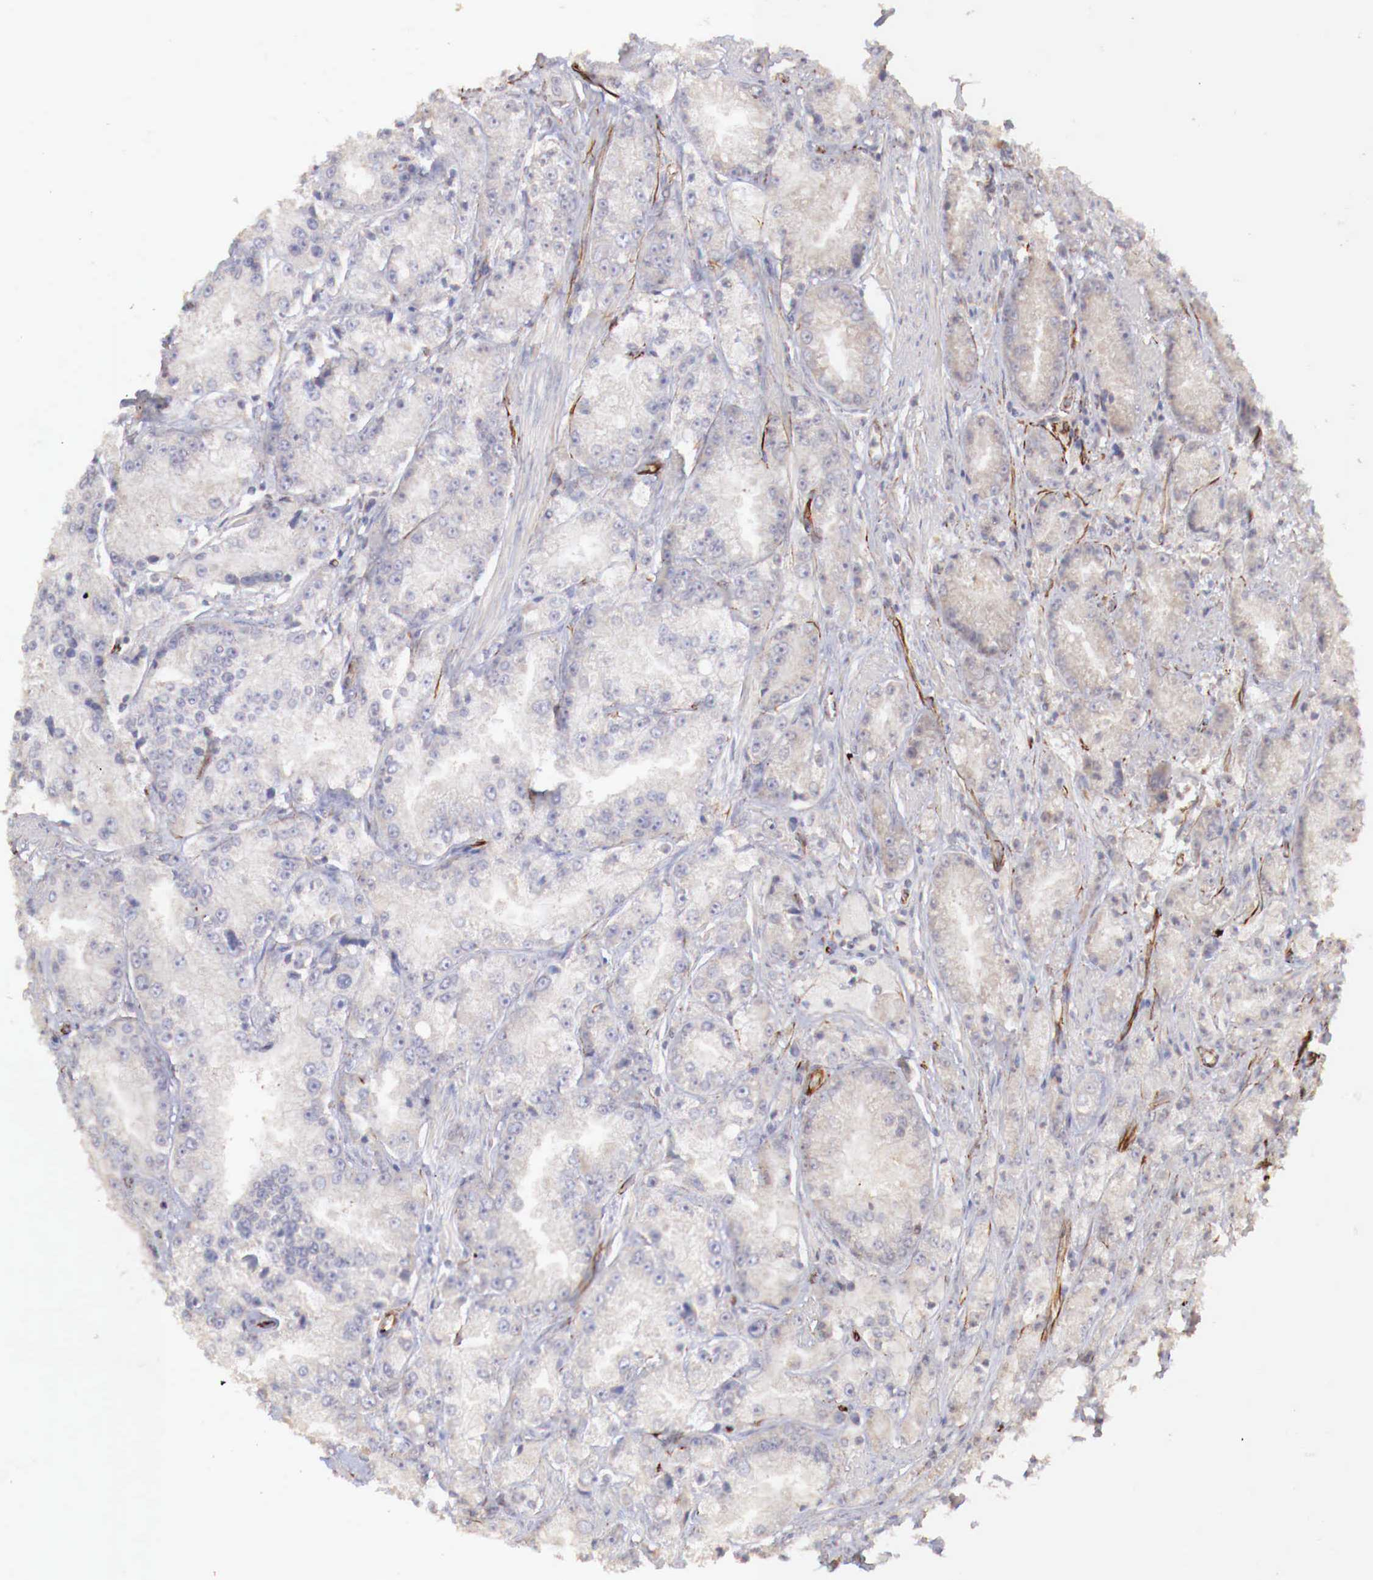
{"staining": {"intensity": "negative", "quantity": "none", "location": "none"}, "tissue": "prostate cancer", "cell_type": "Tumor cells", "image_type": "cancer", "snomed": [{"axis": "morphology", "description": "Adenocarcinoma, Medium grade"}, {"axis": "topography", "description": "Prostate"}], "caption": "A photomicrograph of prostate cancer (adenocarcinoma (medium-grade)) stained for a protein reveals no brown staining in tumor cells. (IHC, brightfield microscopy, high magnification).", "gene": "WT1", "patient": {"sex": "male", "age": 72}}